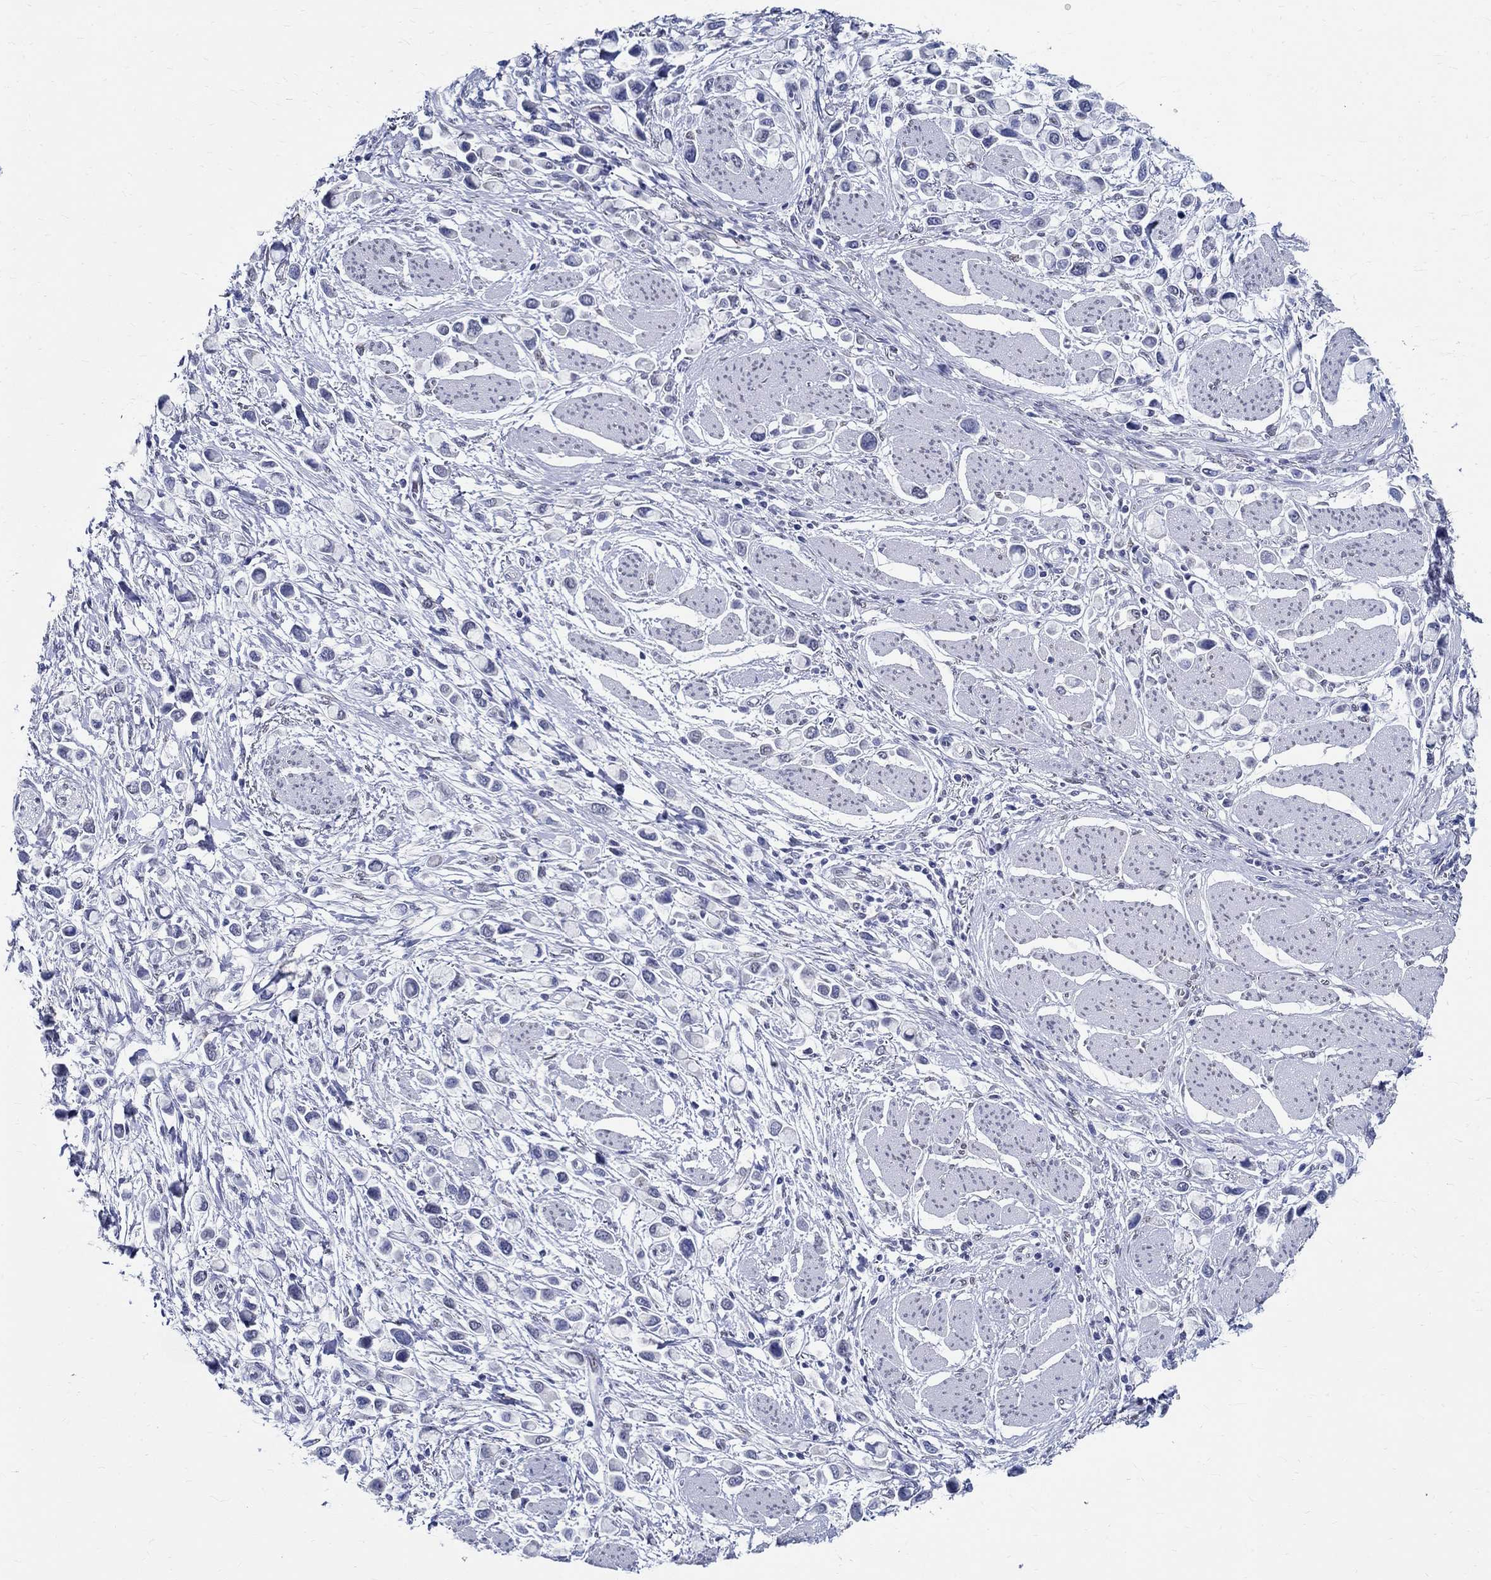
{"staining": {"intensity": "negative", "quantity": "none", "location": "none"}, "tissue": "stomach cancer", "cell_type": "Tumor cells", "image_type": "cancer", "snomed": [{"axis": "morphology", "description": "Adenocarcinoma, NOS"}, {"axis": "topography", "description": "Stomach"}], "caption": "The histopathology image exhibits no significant expression in tumor cells of stomach cancer.", "gene": "TSPAN16", "patient": {"sex": "female", "age": 81}}